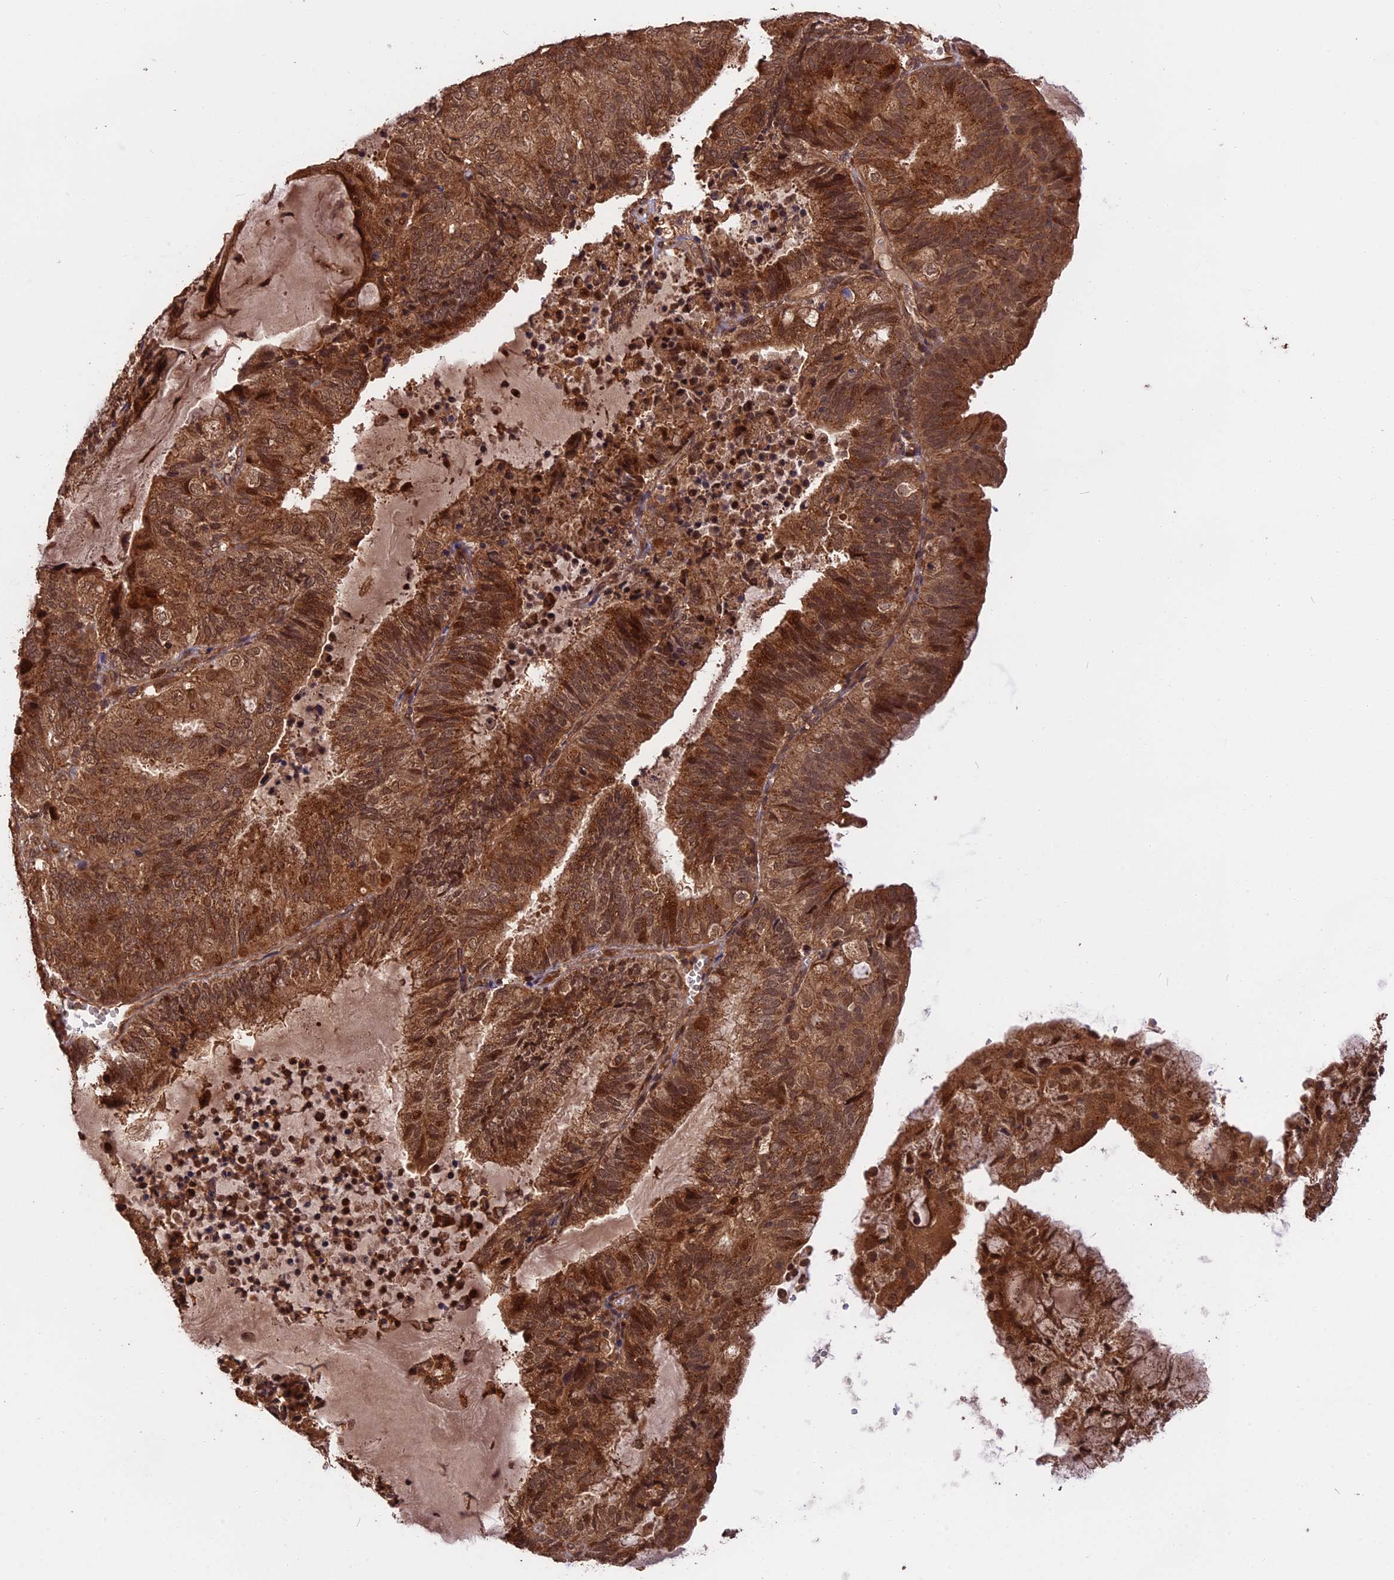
{"staining": {"intensity": "strong", "quantity": "25%-75%", "location": "cytoplasmic/membranous,nuclear"}, "tissue": "endometrial cancer", "cell_type": "Tumor cells", "image_type": "cancer", "snomed": [{"axis": "morphology", "description": "Adenocarcinoma, NOS"}, {"axis": "topography", "description": "Endometrium"}], "caption": "Immunohistochemistry staining of endometrial cancer (adenocarcinoma), which shows high levels of strong cytoplasmic/membranous and nuclear staining in approximately 25%-75% of tumor cells indicating strong cytoplasmic/membranous and nuclear protein staining. The staining was performed using DAB (3,3'-diaminobenzidine) (brown) for protein detection and nuclei were counterstained in hematoxylin (blue).", "gene": "ESCO1", "patient": {"sex": "female", "age": 81}}